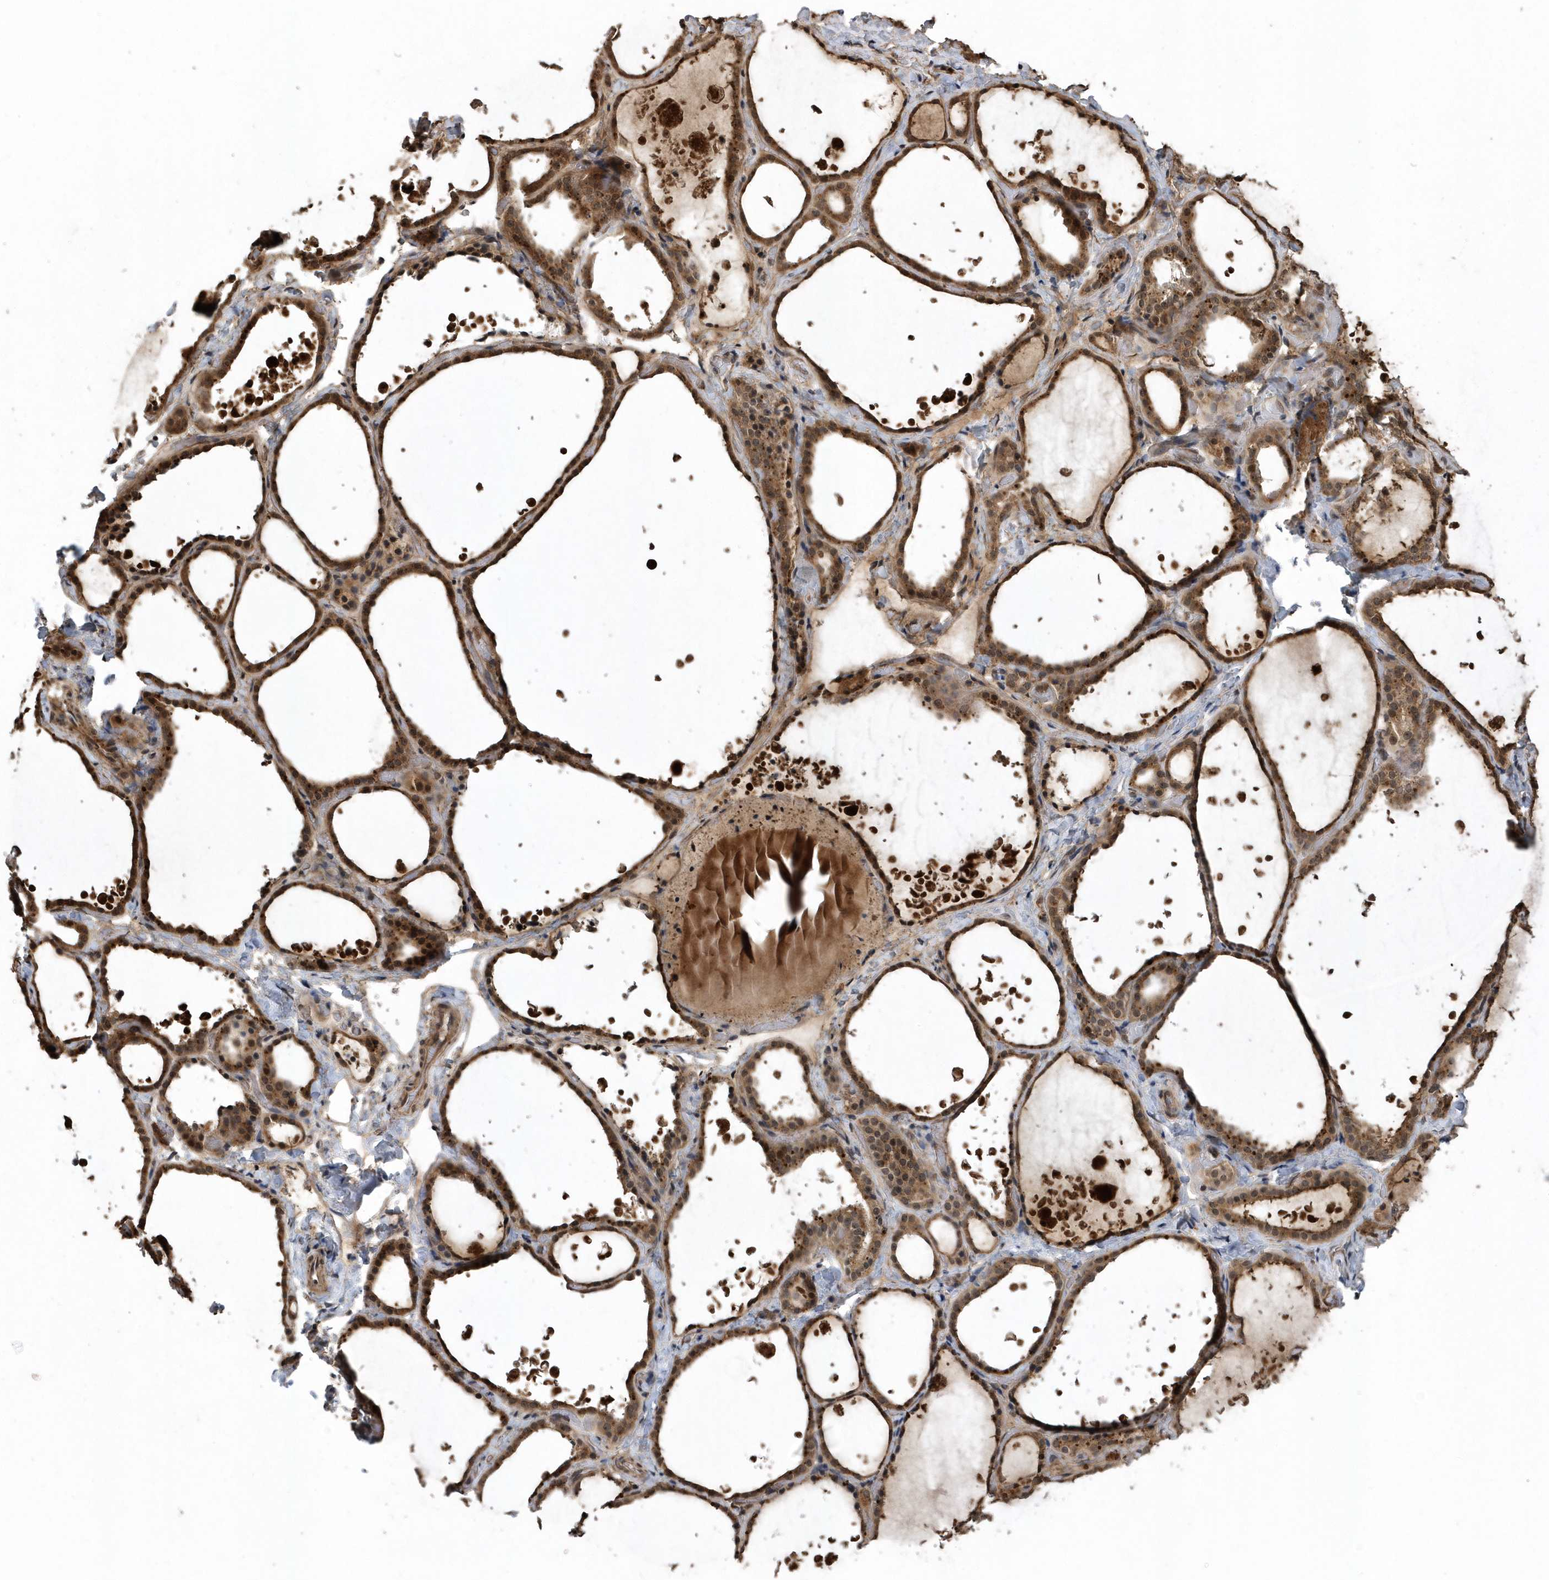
{"staining": {"intensity": "moderate", "quantity": ">75%", "location": "cytoplasmic/membranous,nuclear"}, "tissue": "thyroid gland", "cell_type": "Glandular cells", "image_type": "normal", "snomed": [{"axis": "morphology", "description": "Normal tissue, NOS"}, {"axis": "topography", "description": "Thyroid gland"}], "caption": "Immunohistochemistry (IHC) of normal thyroid gland reveals medium levels of moderate cytoplasmic/membranous,nuclear staining in about >75% of glandular cells.", "gene": "WASHC5", "patient": {"sex": "female", "age": 44}}